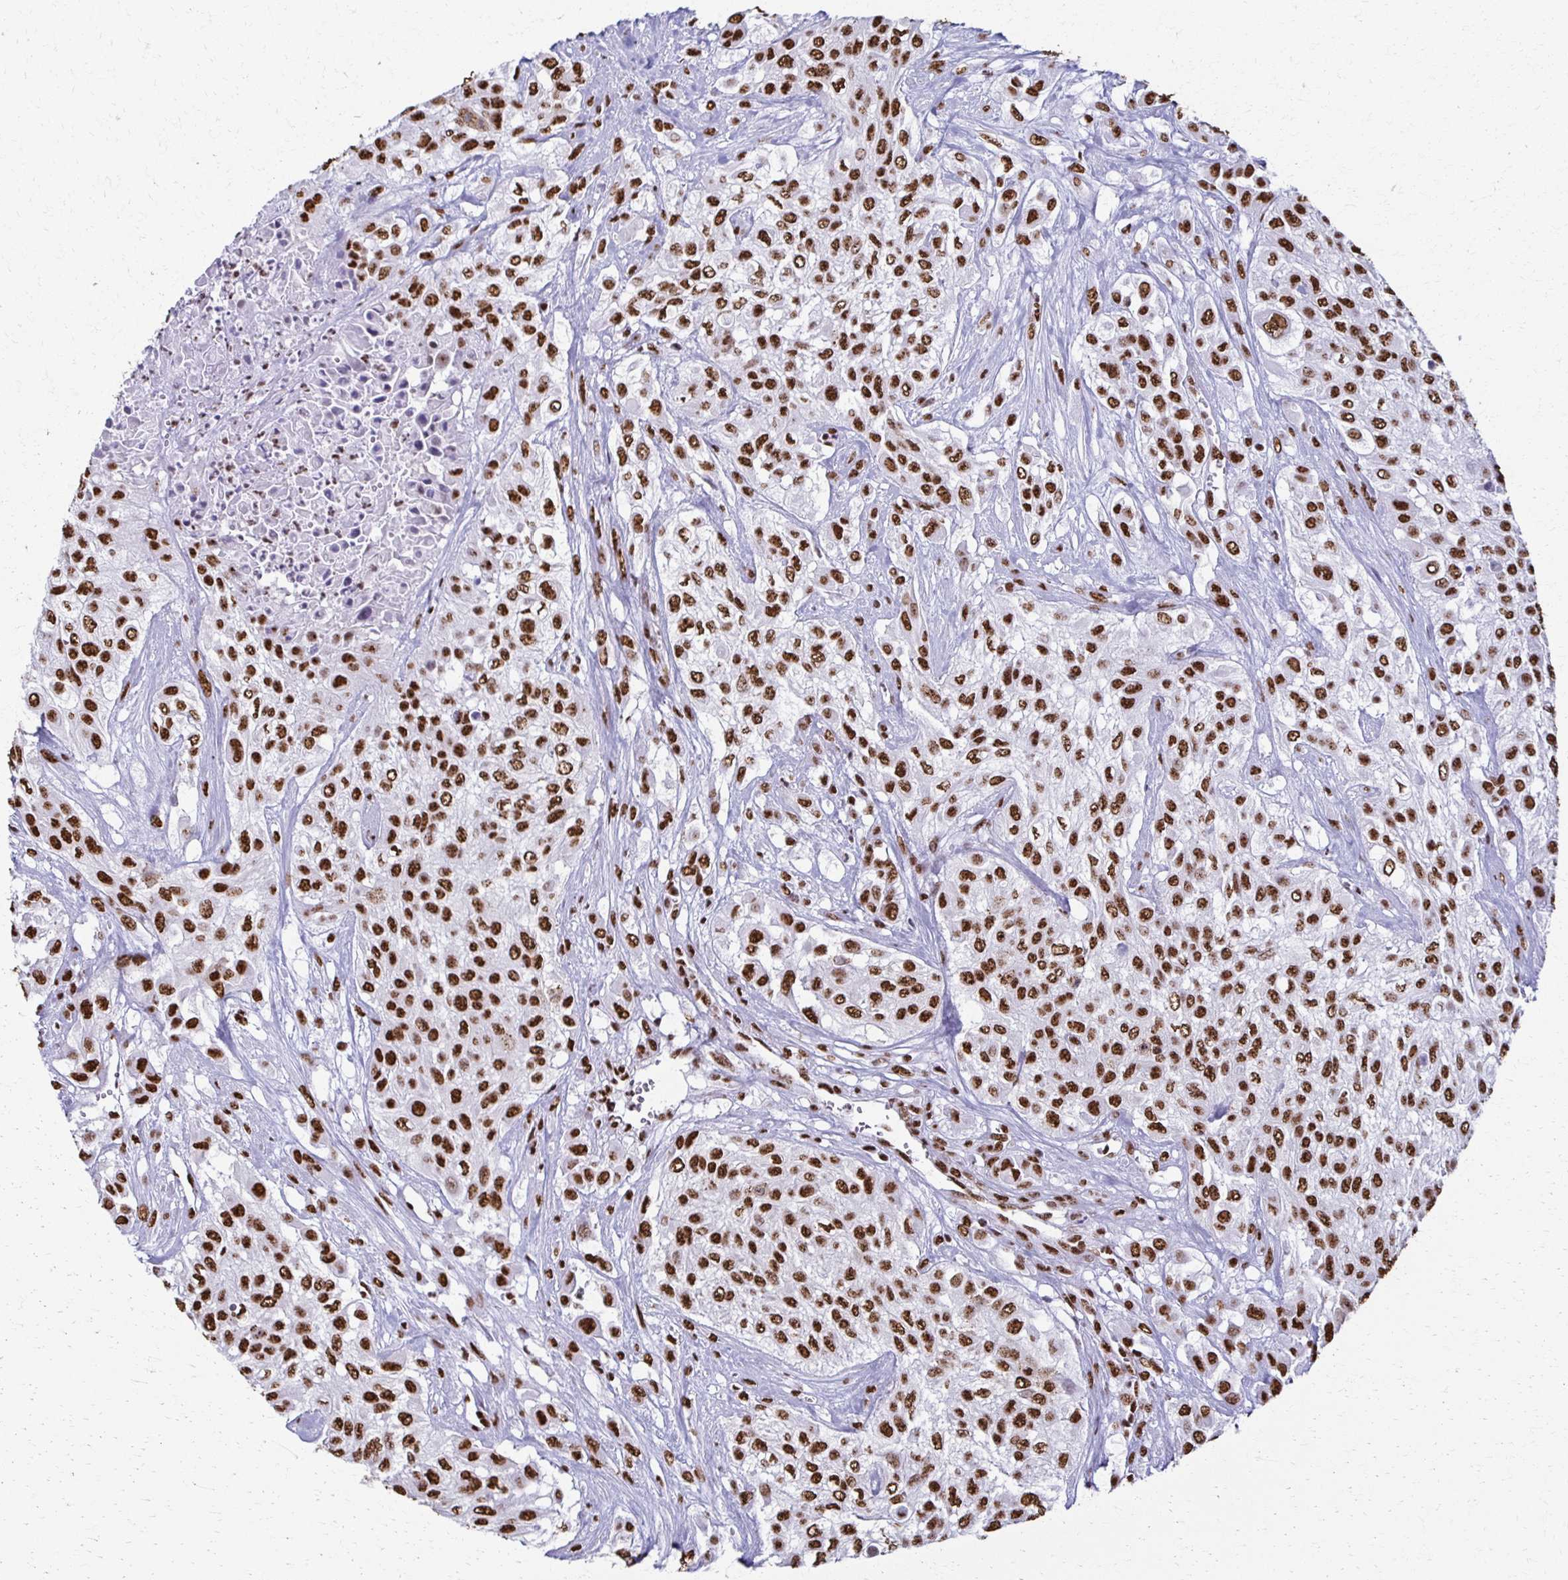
{"staining": {"intensity": "strong", "quantity": ">75%", "location": "nuclear"}, "tissue": "urothelial cancer", "cell_type": "Tumor cells", "image_type": "cancer", "snomed": [{"axis": "morphology", "description": "Urothelial carcinoma, High grade"}, {"axis": "topography", "description": "Urinary bladder"}], "caption": "Immunohistochemical staining of human high-grade urothelial carcinoma exhibits high levels of strong nuclear staining in about >75% of tumor cells.", "gene": "NONO", "patient": {"sex": "male", "age": 57}}